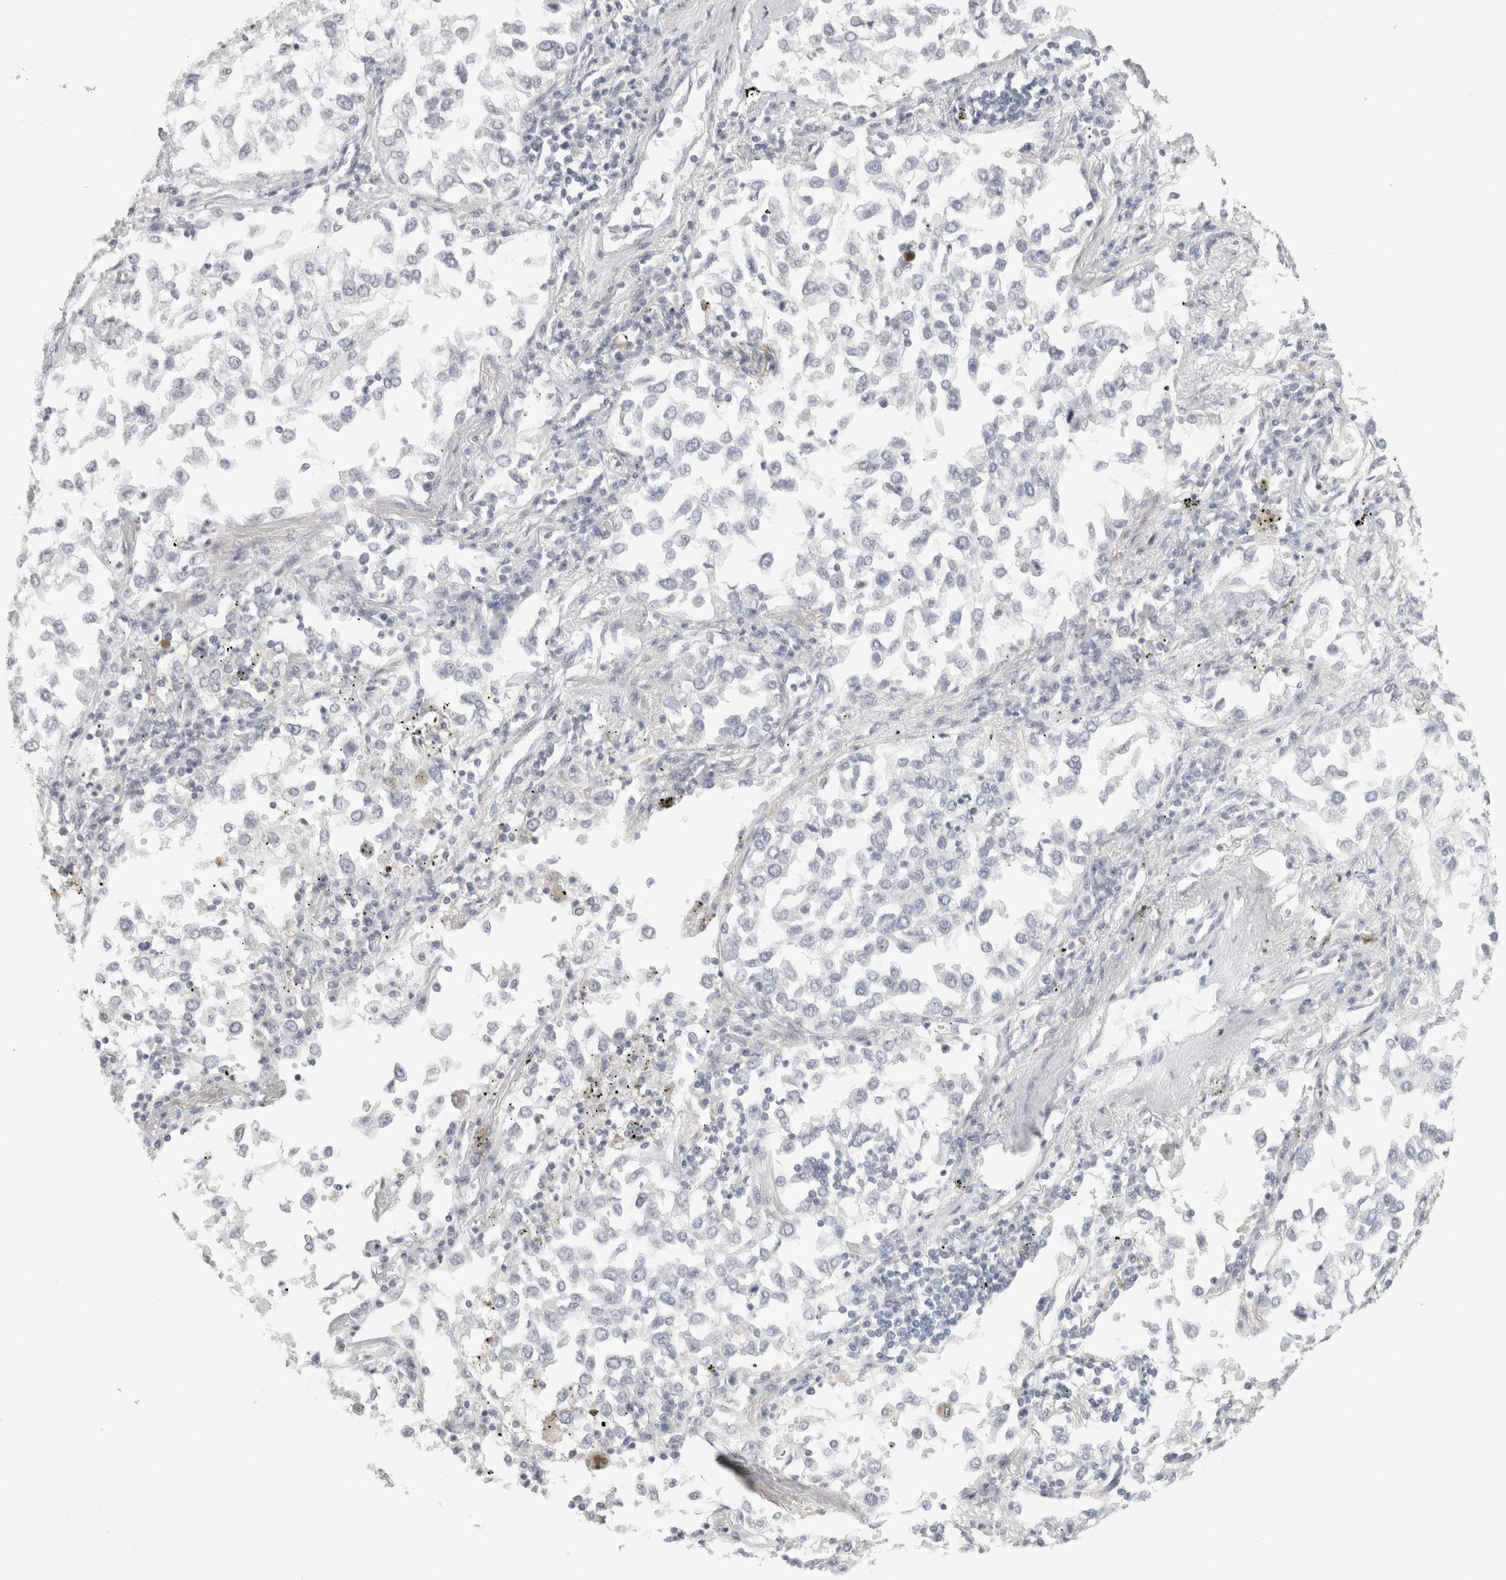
{"staining": {"intensity": "negative", "quantity": "none", "location": "none"}, "tissue": "lung cancer", "cell_type": "Tumor cells", "image_type": "cancer", "snomed": [{"axis": "morphology", "description": "Inflammation, NOS"}, {"axis": "morphology", "description": "Adenocarcinoma, NOS"}, {"axis": "topography", "description": "Lung"}], "caption": "DAB (3,3'-diaminobenzidine) immunohistochemical staining of human lung cancer exhibits no significant expression in tumor cells.", "gene": "FBLIM1", "patient": {"sex": "male", "age": 63}}